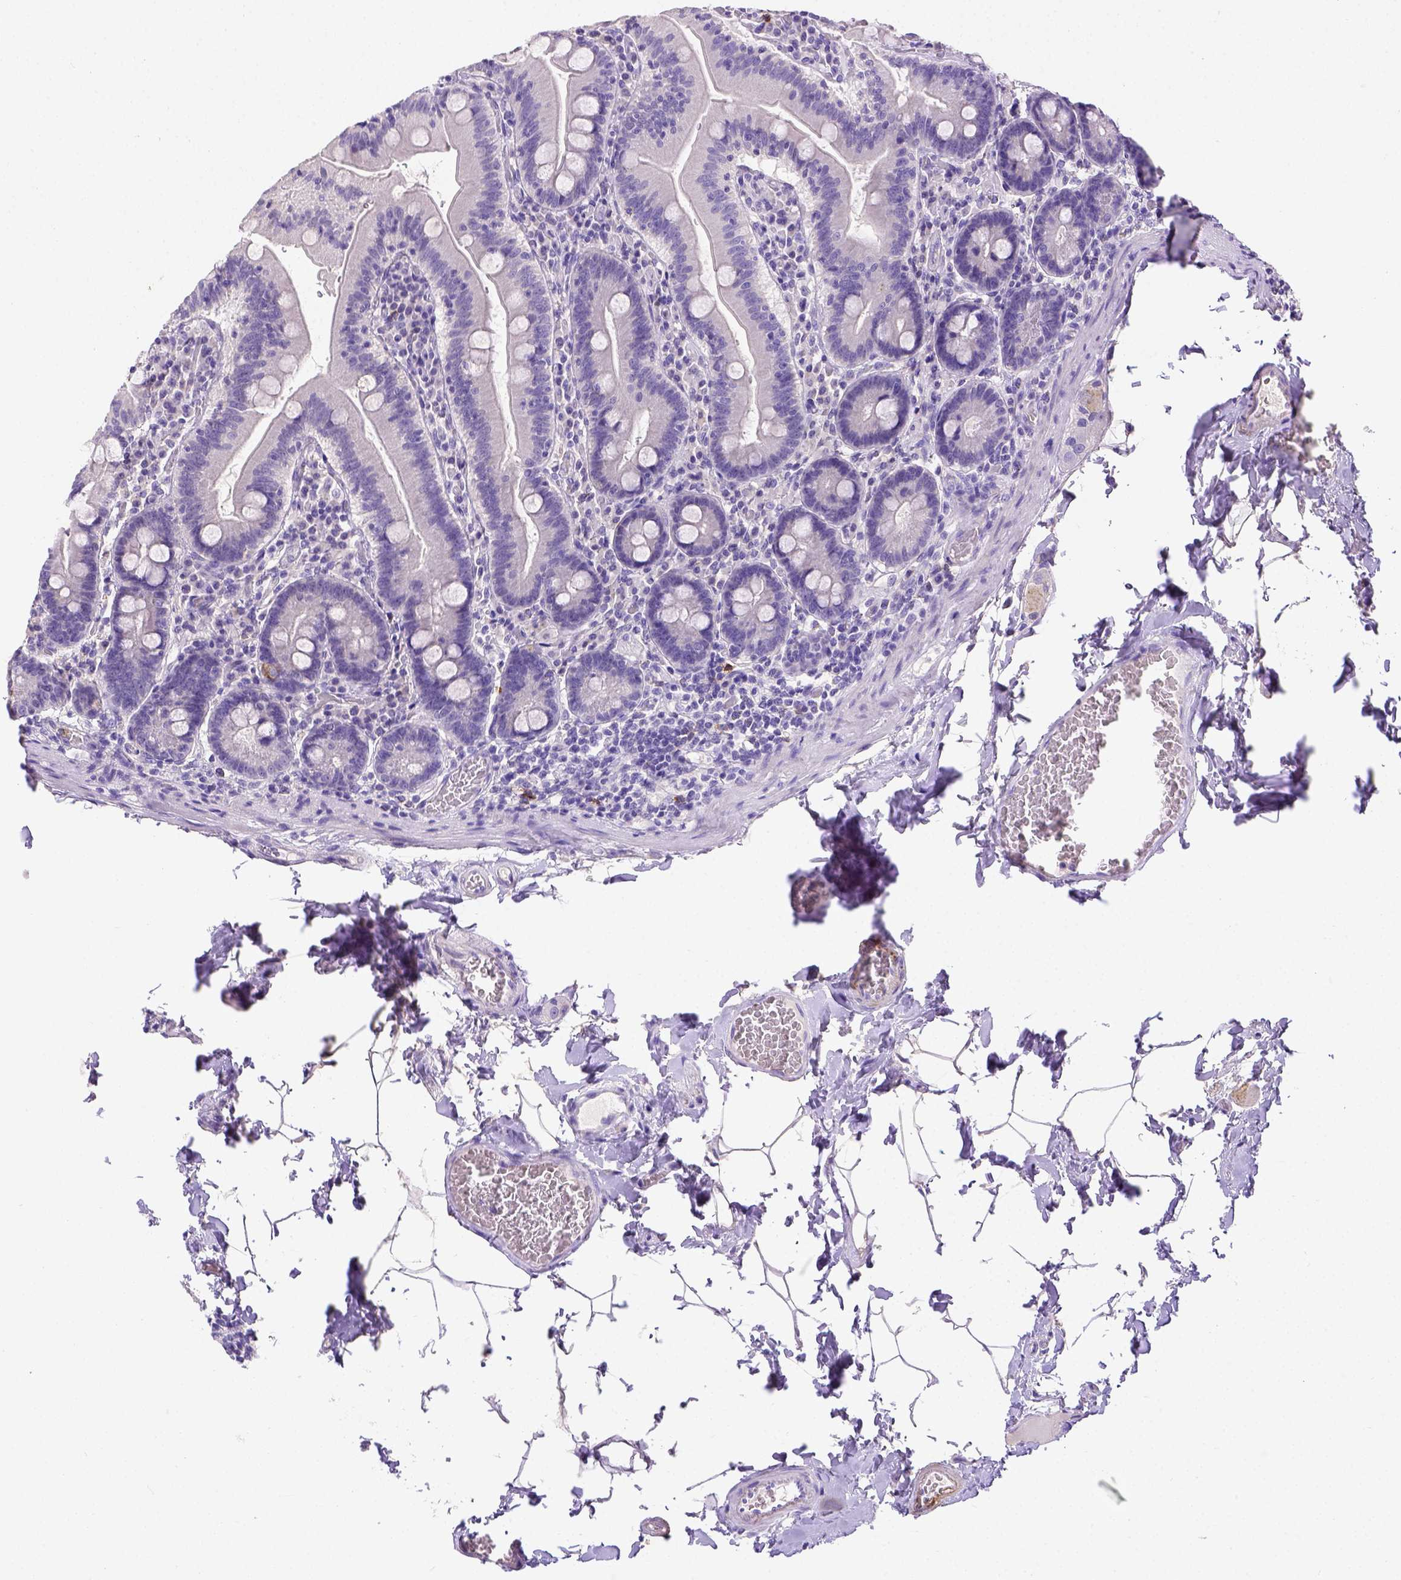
{"staining": {"intensity": "moderate", "quantity": "<25%", "location": "cytoplasmic/membranous"}, "tissue": "small intestine", "cell_type": "Glandular cells", "image_type": "normal", "snomed": [{"axis": "morphology", "description": "Normal tissue, NOS"}, {"axis": "topography", "description": "Small intestine"}], "caption": "Immunohistochemical staining of unremarkable human small intestine exhibits moderate cytoplasmic/membranous protein positivity in approximately <25% of glandular cells.", "gene": "B3GAT1", "patient": {"sex": "male", "age": 37}}